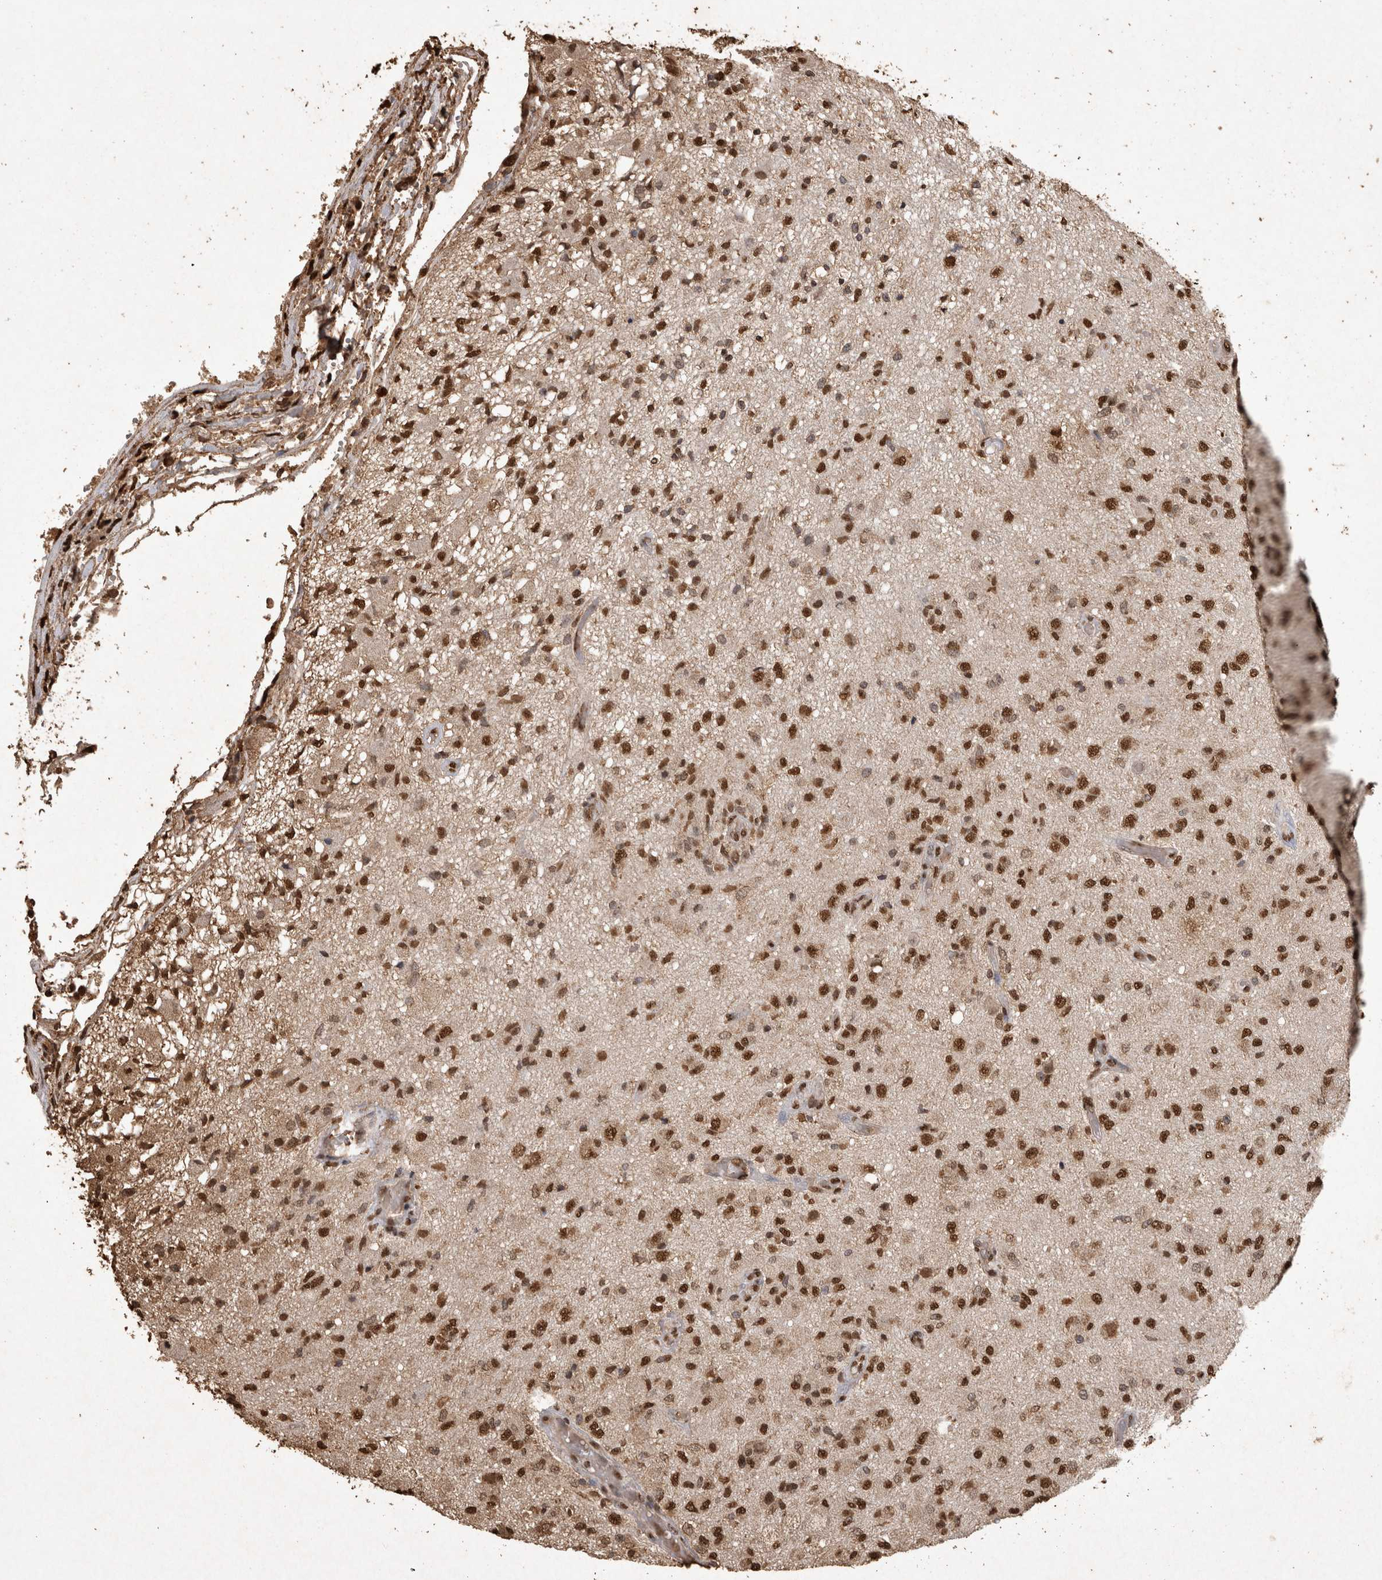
{"staining": {"intensity": "strong", "quantity": ">75%", "location": "nuclear"}, "tissue": "glioma", "cell_type": "Tumor cells", "image_type": "cancer", "snomed": [{"axis": "morphology", "description": "Normal tissue, NOS"}, {"axis": "morphology", "description": "Glioma, malignant, High grade"}, {"axis": "topography", "description": "Cerebral cortex"}], "caption": "Glioma was stained to show a protein in brown. There is high levels of strong nuclear expression in about >75% of tumor cells.", "gene": "OAS2", "patient": {"sex": "male", "age": 77}}